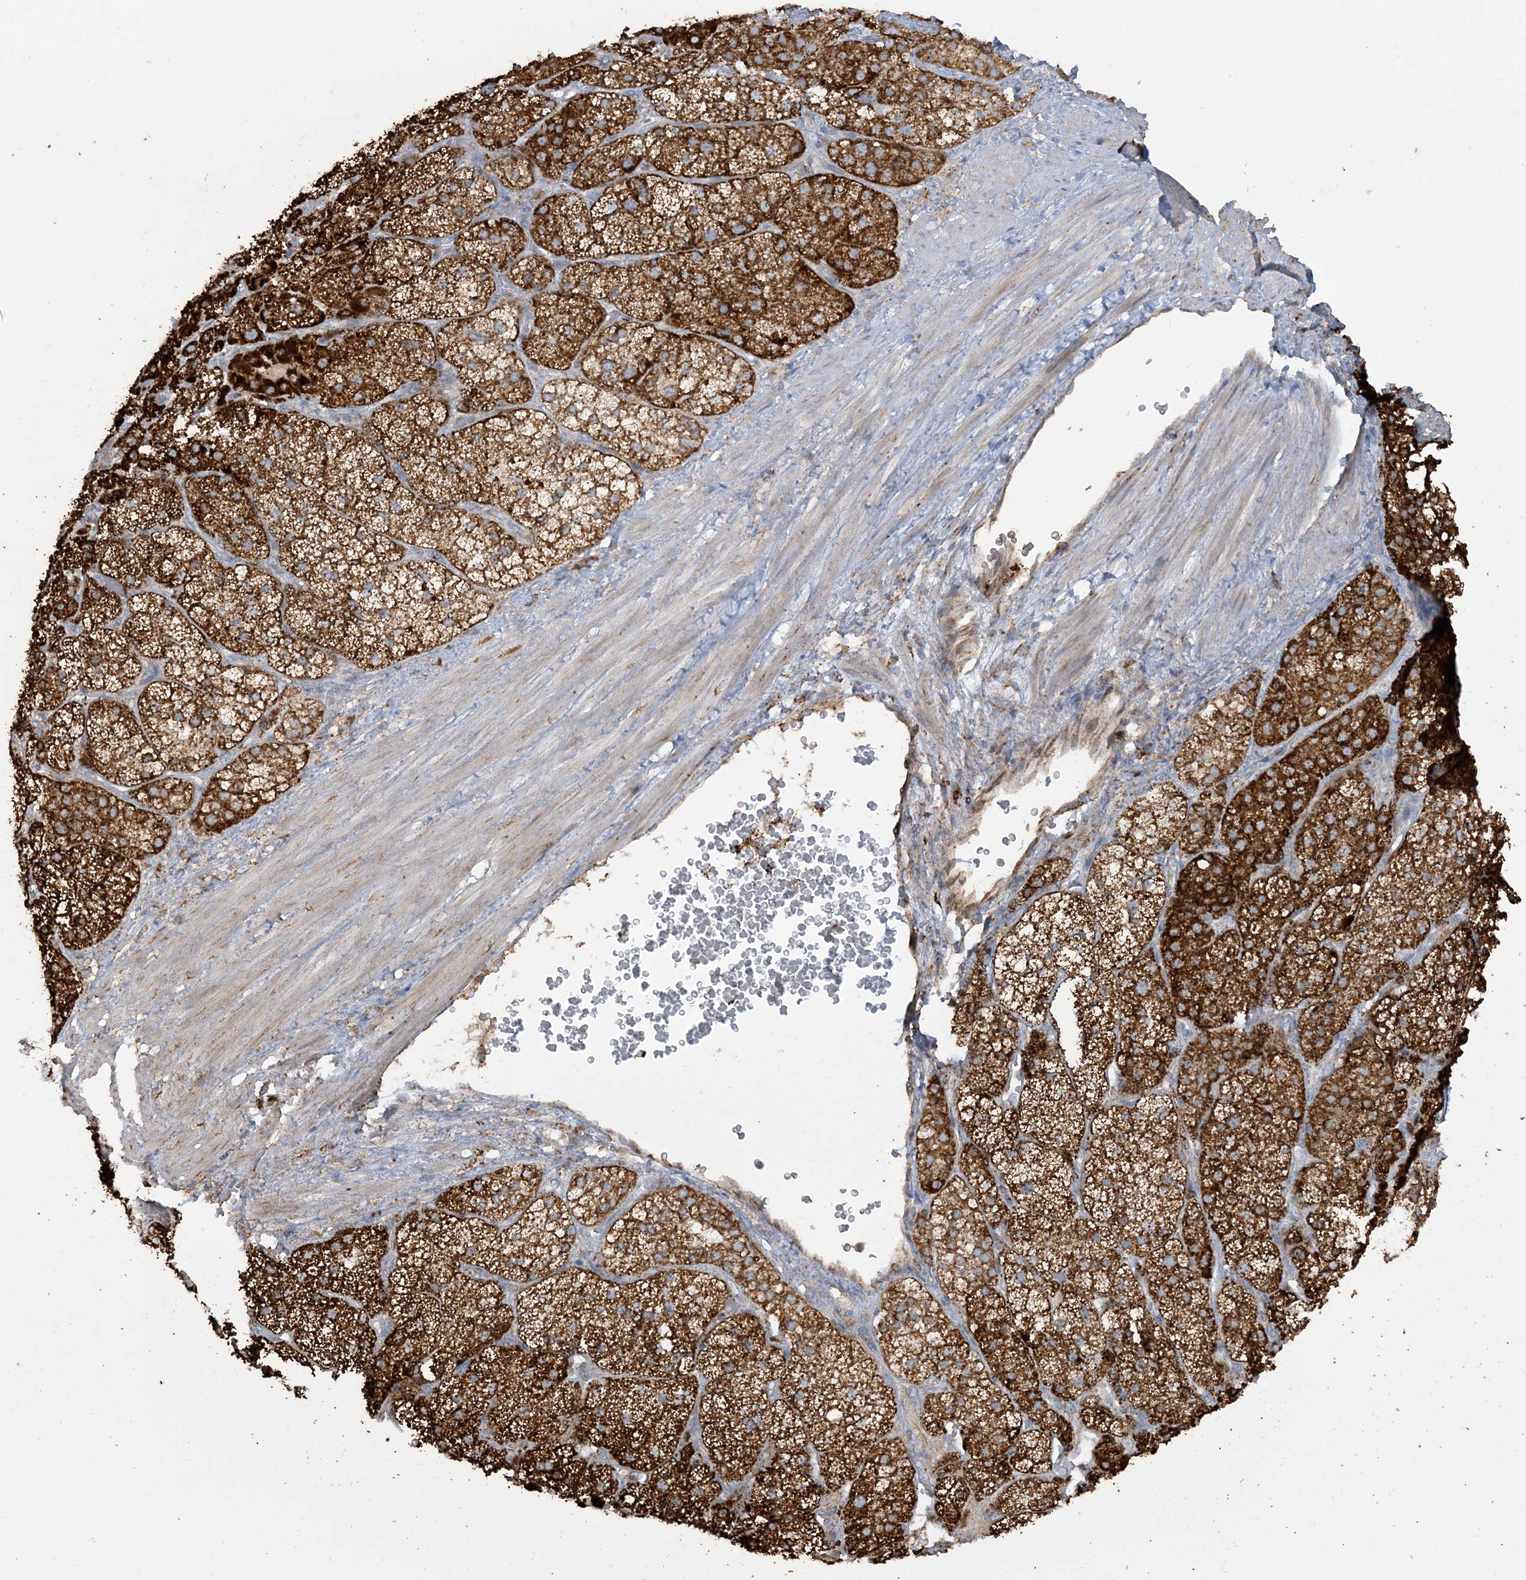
{"staining": {"intensity": "strong", "quantity": ">75%", "location": "cytoplasmic/membranous"}, "tissue": "adrenal gland", "cell_type": "Glandular cells", "image_type": "normal", "snomed": [{"axis": "morphology", "description": "Normal tissue, NOS"}, {"axis": "topography", "description": "Adrenal gland"}], "caption": "Glandular cells display strong cytoplasmic/membranous staining in about >75% of cells in normal adrenal gland.", "gene": "AGA", "patient": {"sex": "male", "age": 57}}